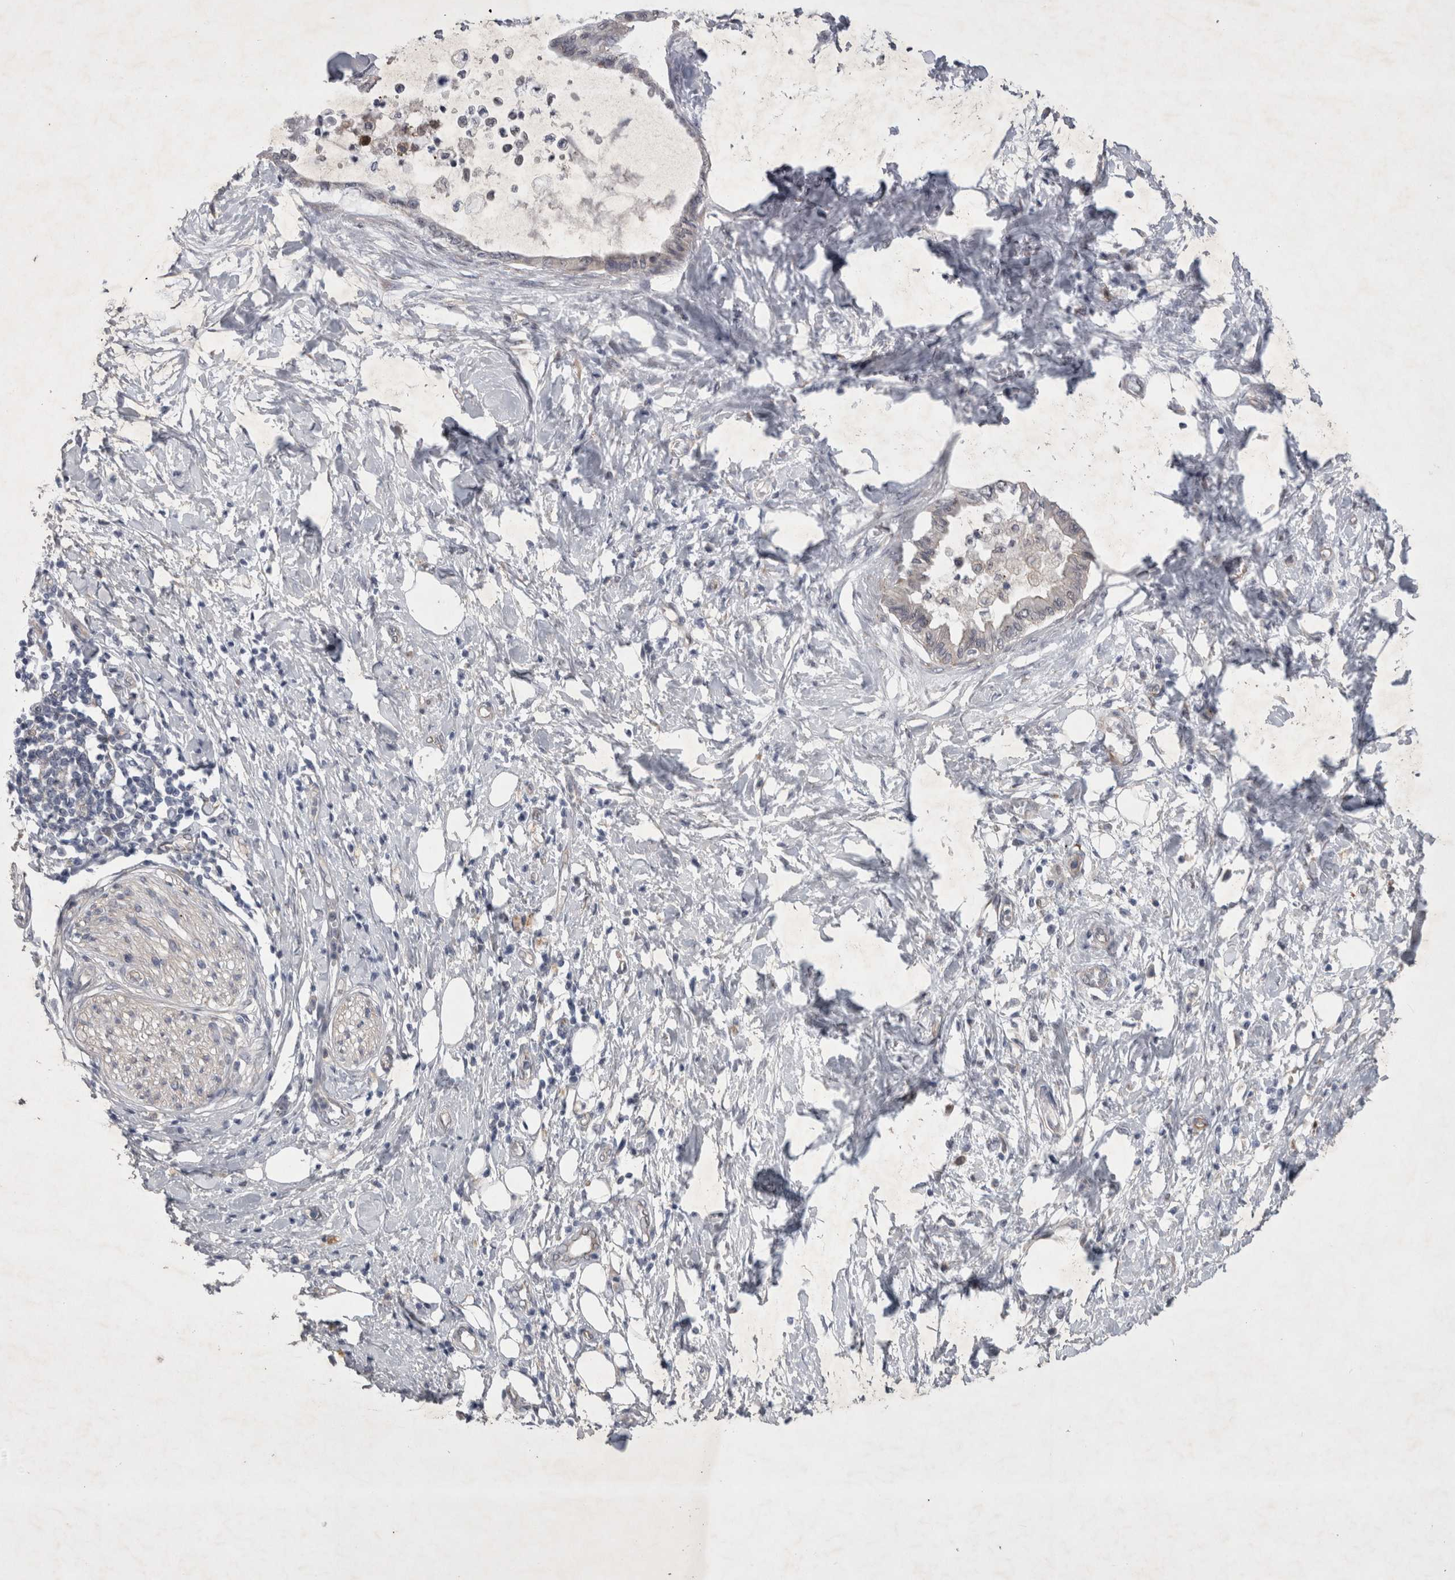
{"staining": {"intensity": "weak", "quantity": "<25%", "location": "nuclear"}, "tissue": "pancreatic cancer", "cell_type": "Tumor cells", "image_type": "cancer", "snomed": [{"axis": "morphology", "description": "Normal tissue, NOS"}, {"axis": "morphology", "description": "Adenocarcinoma, NOS"}, {"axis": "topography", "description": "Pancreas"}, {"axis": "topography", "description": "Duodenum"}], "caption": "Pancreatic cancer was stained to show a protein in brown. There is no significant expression in tumor cells.", "gene": "PARP11", "patient": {"sex": "female", "age": 60}}